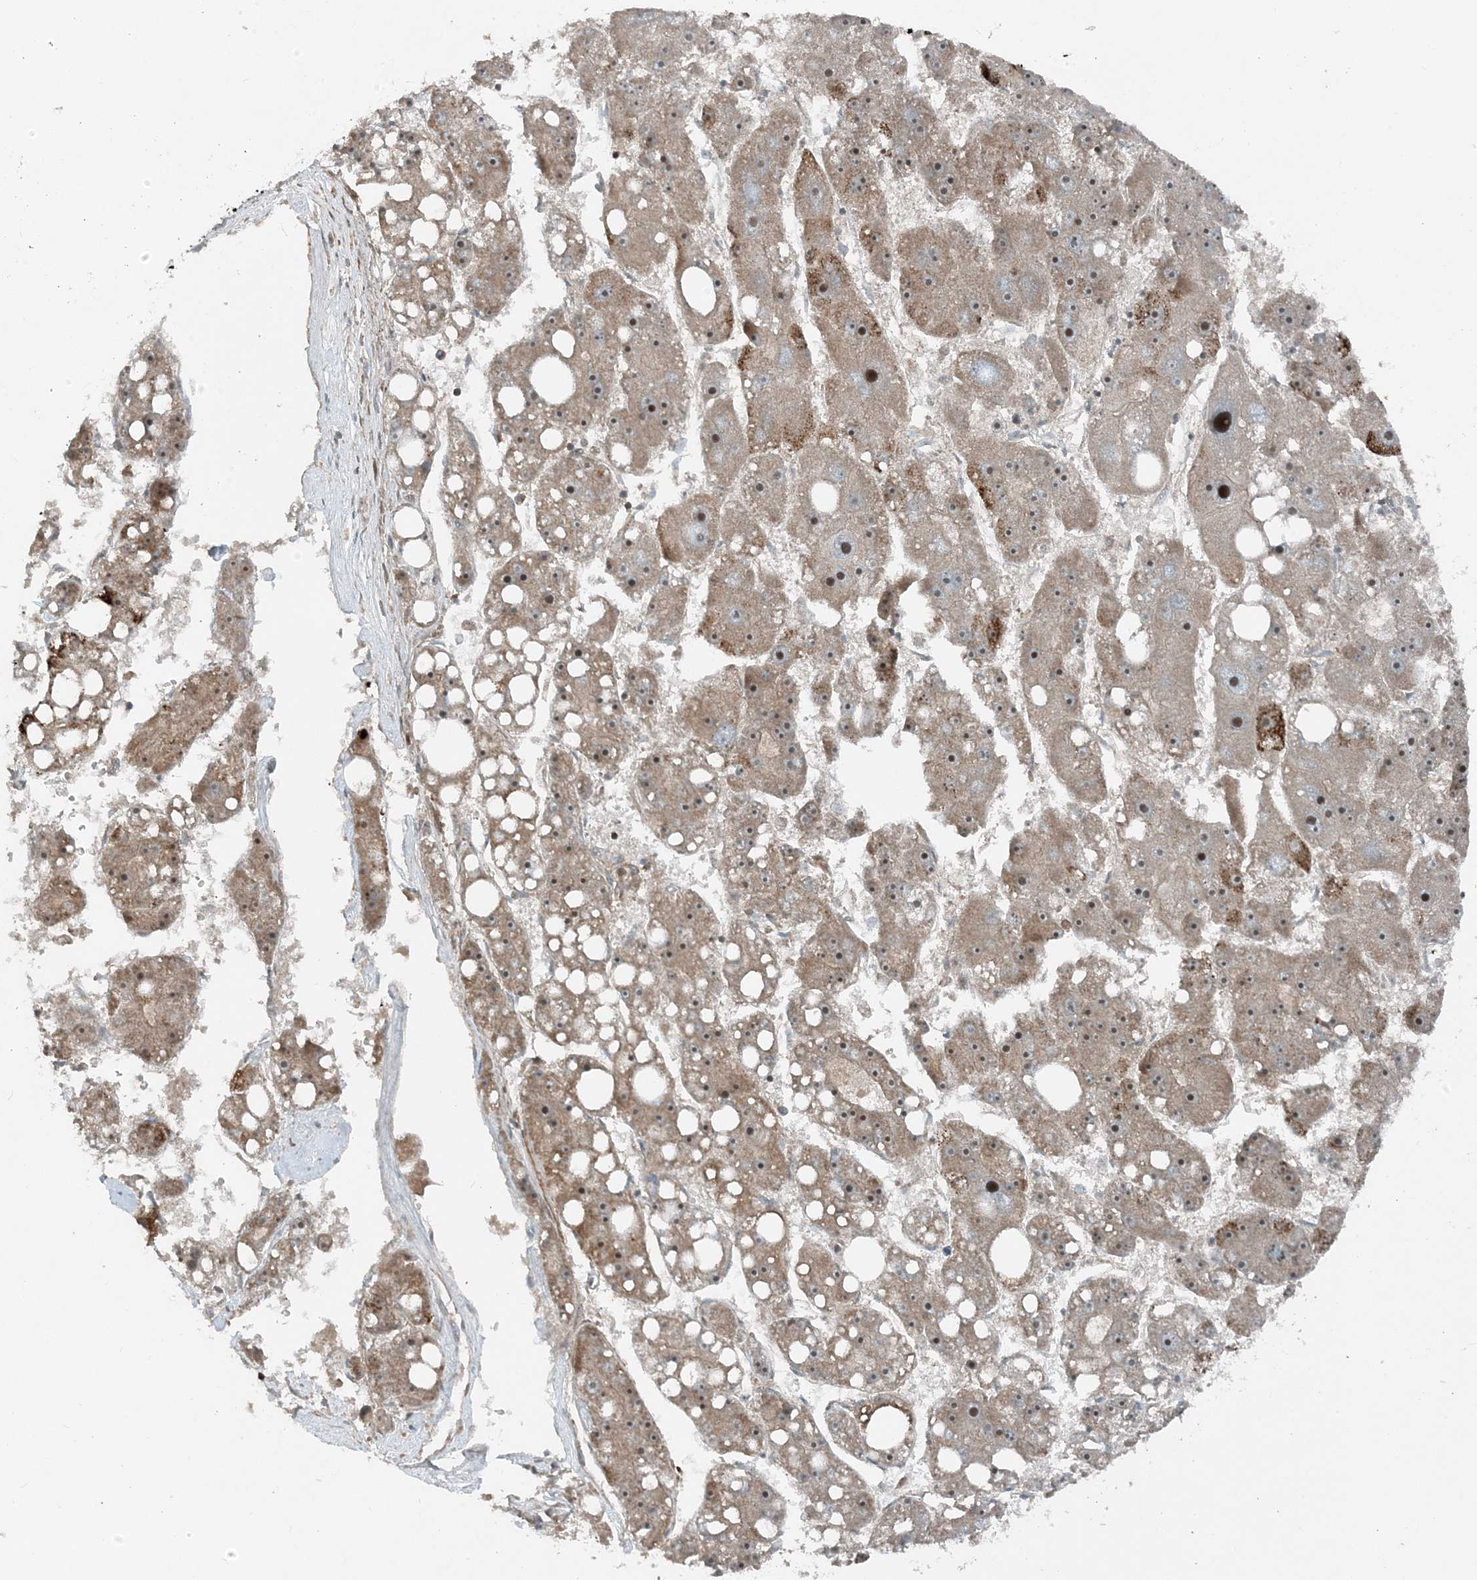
{"staining": {"intensity": "moderate", "quantity": ">75%", "location": "cytoplasmic/membranous,nuclear"}, "tissue": "liver cancer", "cell_type": "Tumor cells", "image_type": "cancer", "snomed": [{"axis": "morphology", "description": "Carcinoma, Hepatocellular, NOS"}, {"axis": "topography", "description": "Liver"}], "caption": "Brown immunohistochemical staining in hepatocellular carcinoma (liver) demonstrates moderate cytoplasmic/membranous and nuclear positivity in about >75% of tumor cells. (DAB (3,3'-diaminobenzidine) = brown stain, brightfield microscopy at high magnification).", "gene": "MITD1", "patient": {"sex": "female", "age": 61}}